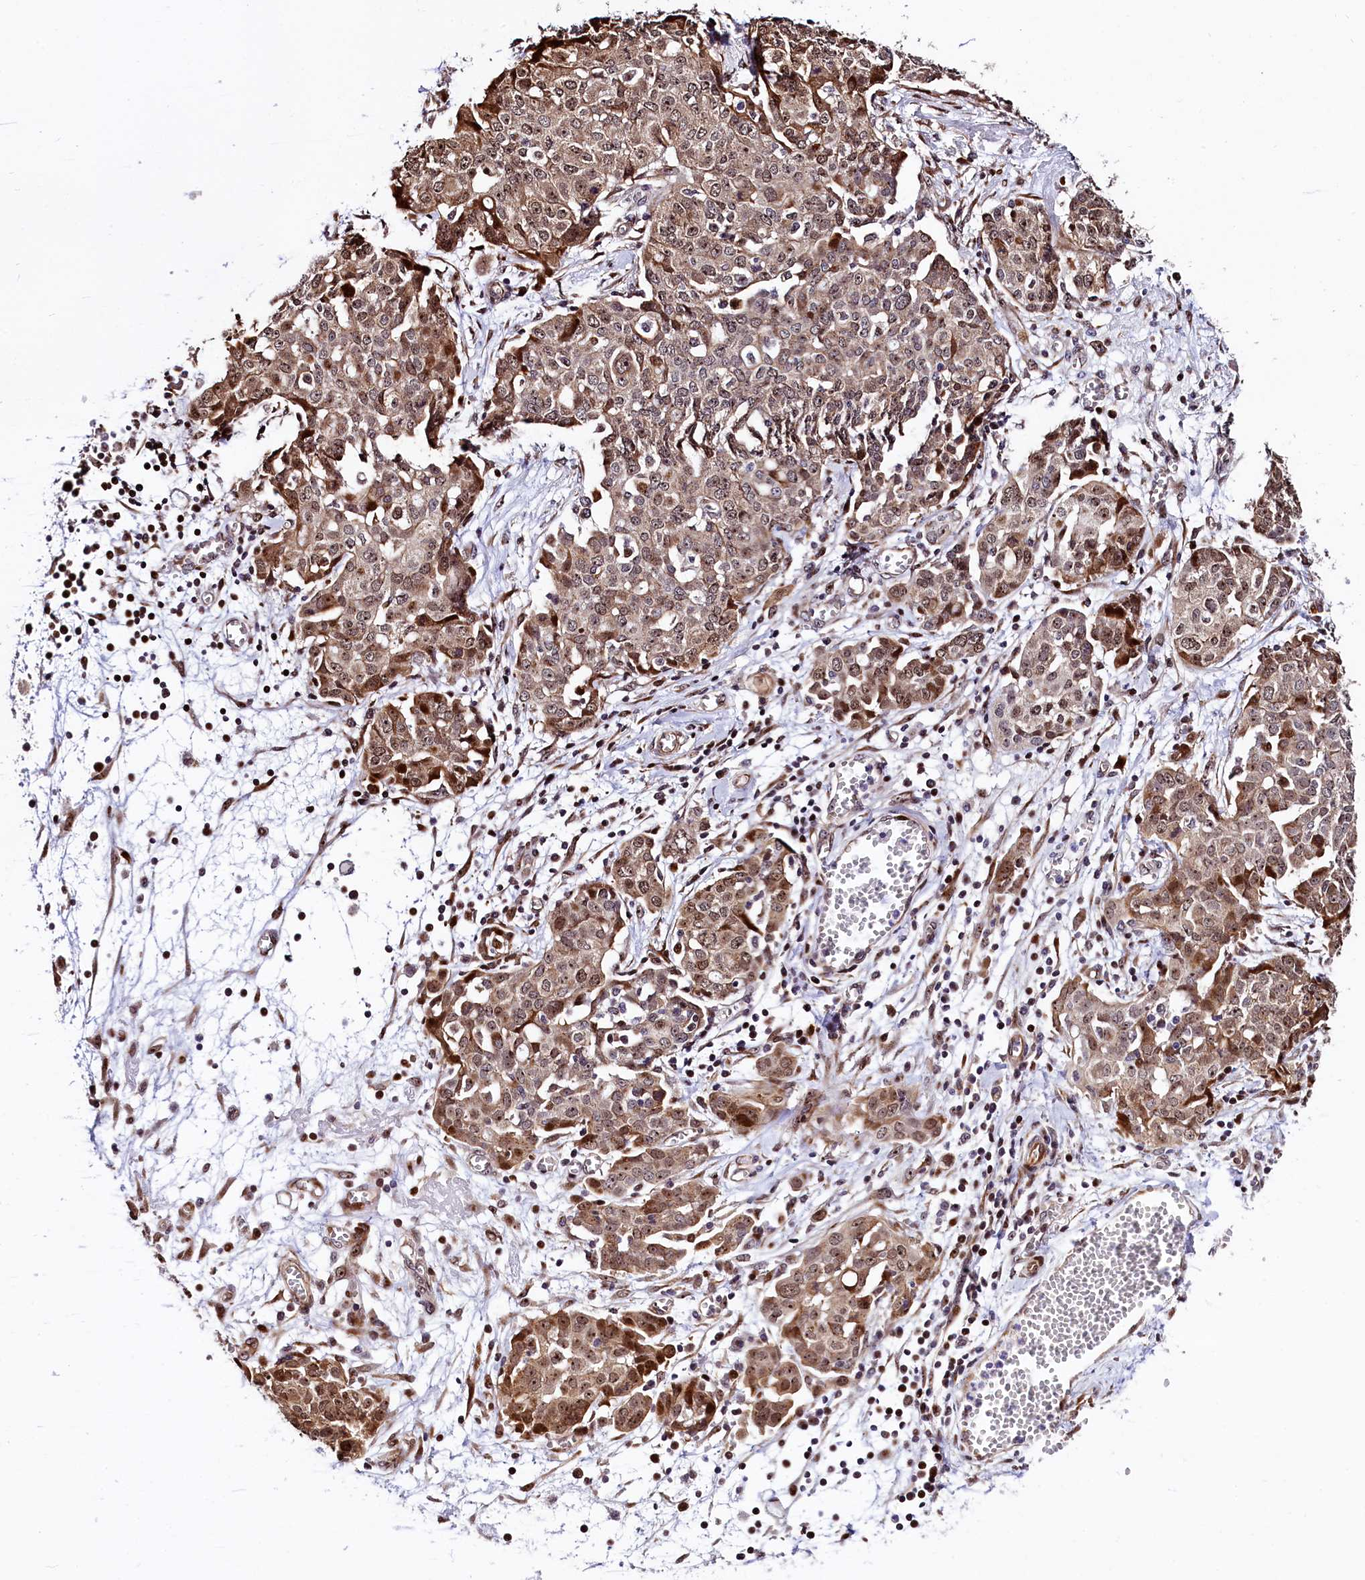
{"staining": {"intensity": "moderate", "quantity": ">75%", "location": "cytoplasmic/membranous,nuclear"}, "tissue": "ovarian cancer", "cell_type": "Tumor cells", "image_type": "cancer", "snomed": [{"axis": "morphology", "description": "Cystadenocarcinoma, serous, NOS"}, {"axis": "topography", "description": "Soft tissue"}, {"axis": "topography", "description": "Ovary"}], "caption": "A high-resolution micrograph shows immunohistochemistry (IHC) staining of ovarian serous cystadenocarcinoma, which shows moderate cytoplasmic/membranous and nuclear expression in about >75% of tumor cells.", "gene": "TRMT112", "patient": {"sex": "female", "age": 57}}